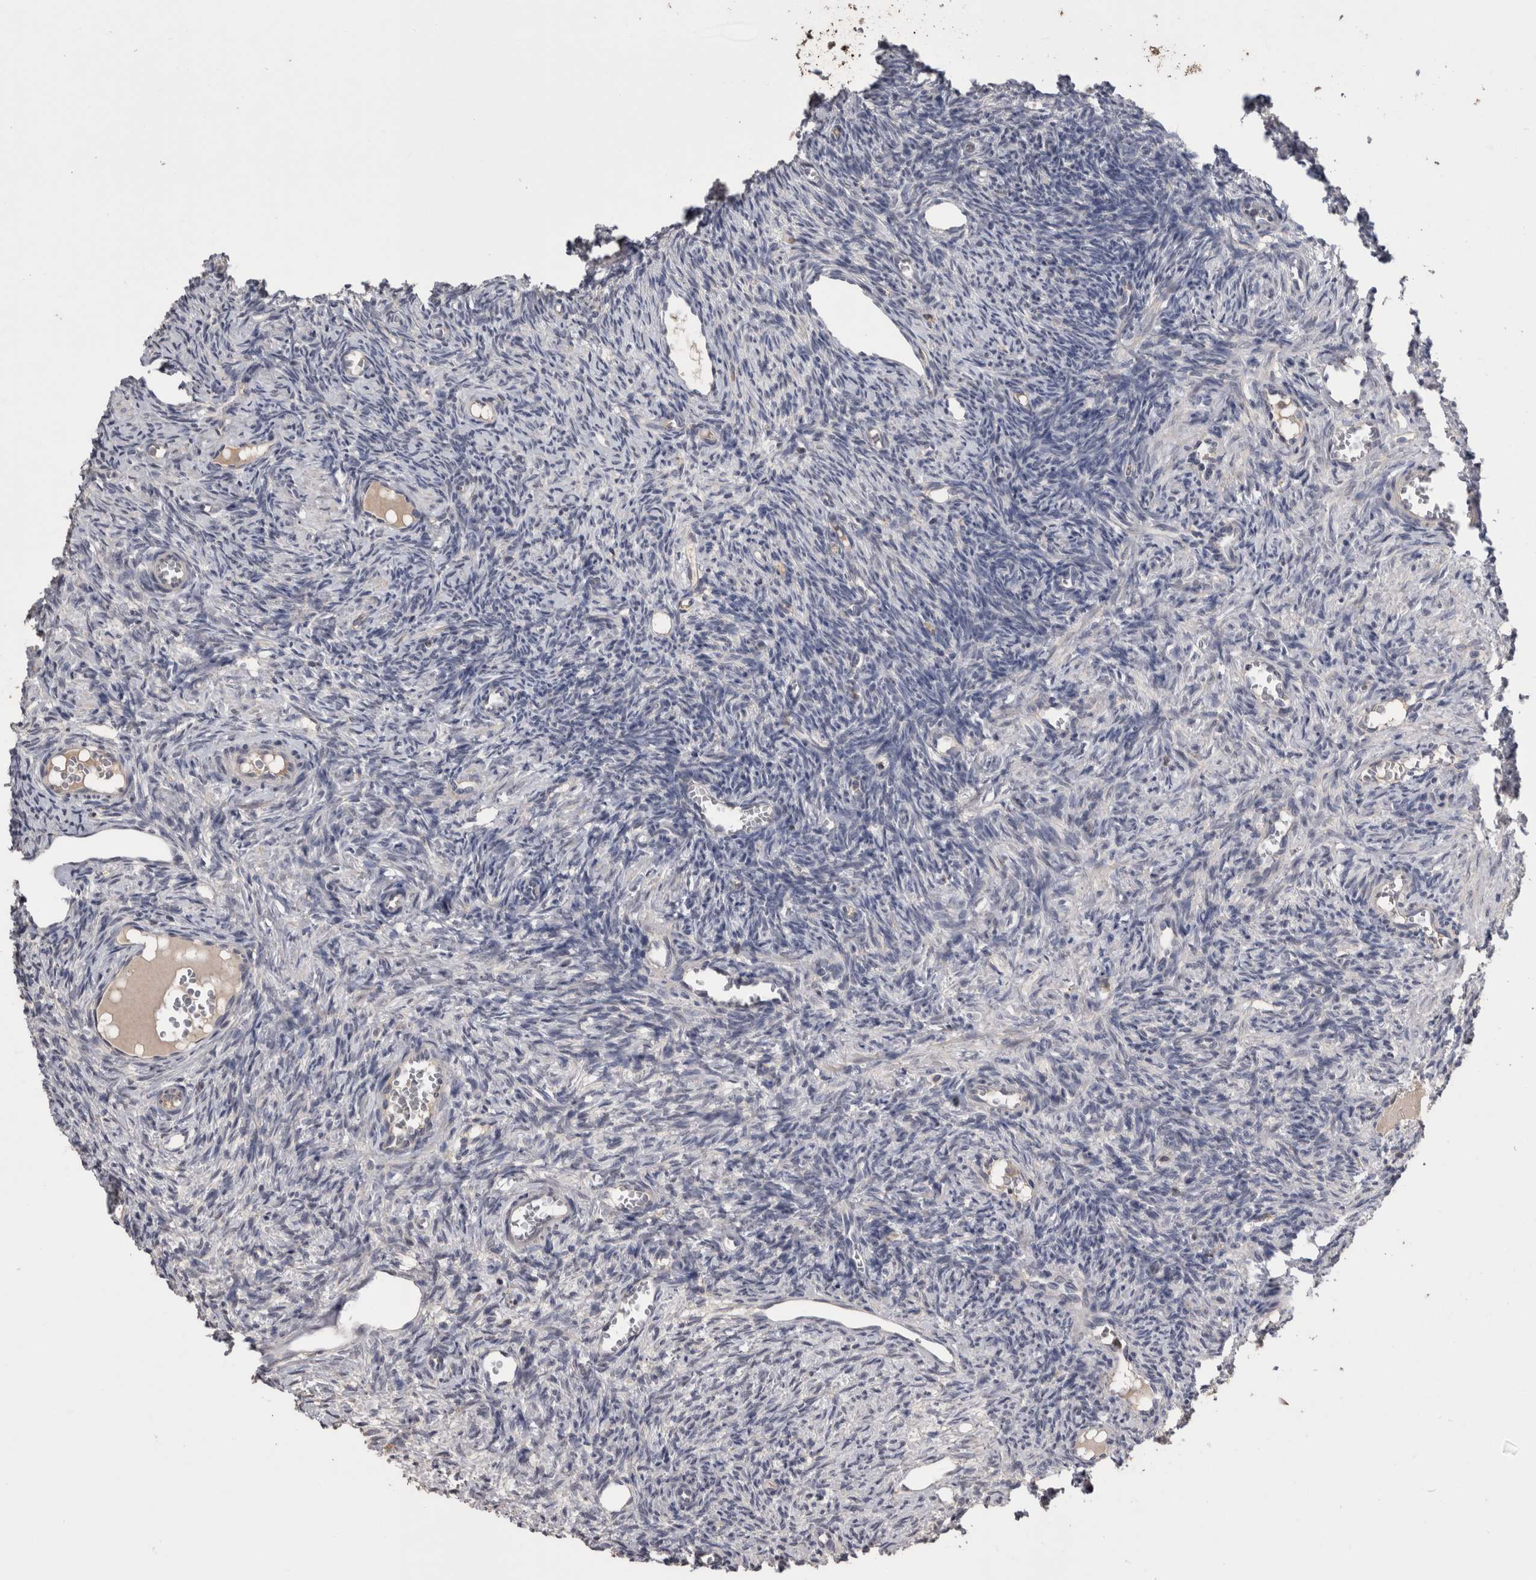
{"staining": {"intensity": "moderate", "quantity": ">75%", "location": "cytoplasmic/membranous"}, "tissue": "ovary", "cell_type": "Follicle cells", "image_type": "normal", "snomed": [{"axis": "morphology", "description": "Normal tissue, NOS"}, {"axis": "topography", "description": "Ovary"}], "caption": "Moderate cytoplasmic/membranous protein staining is seen in about >75% of follicle cells in ovary.", "gene": "ANXA13", "patient": {"sex": "female", "age": 27}}